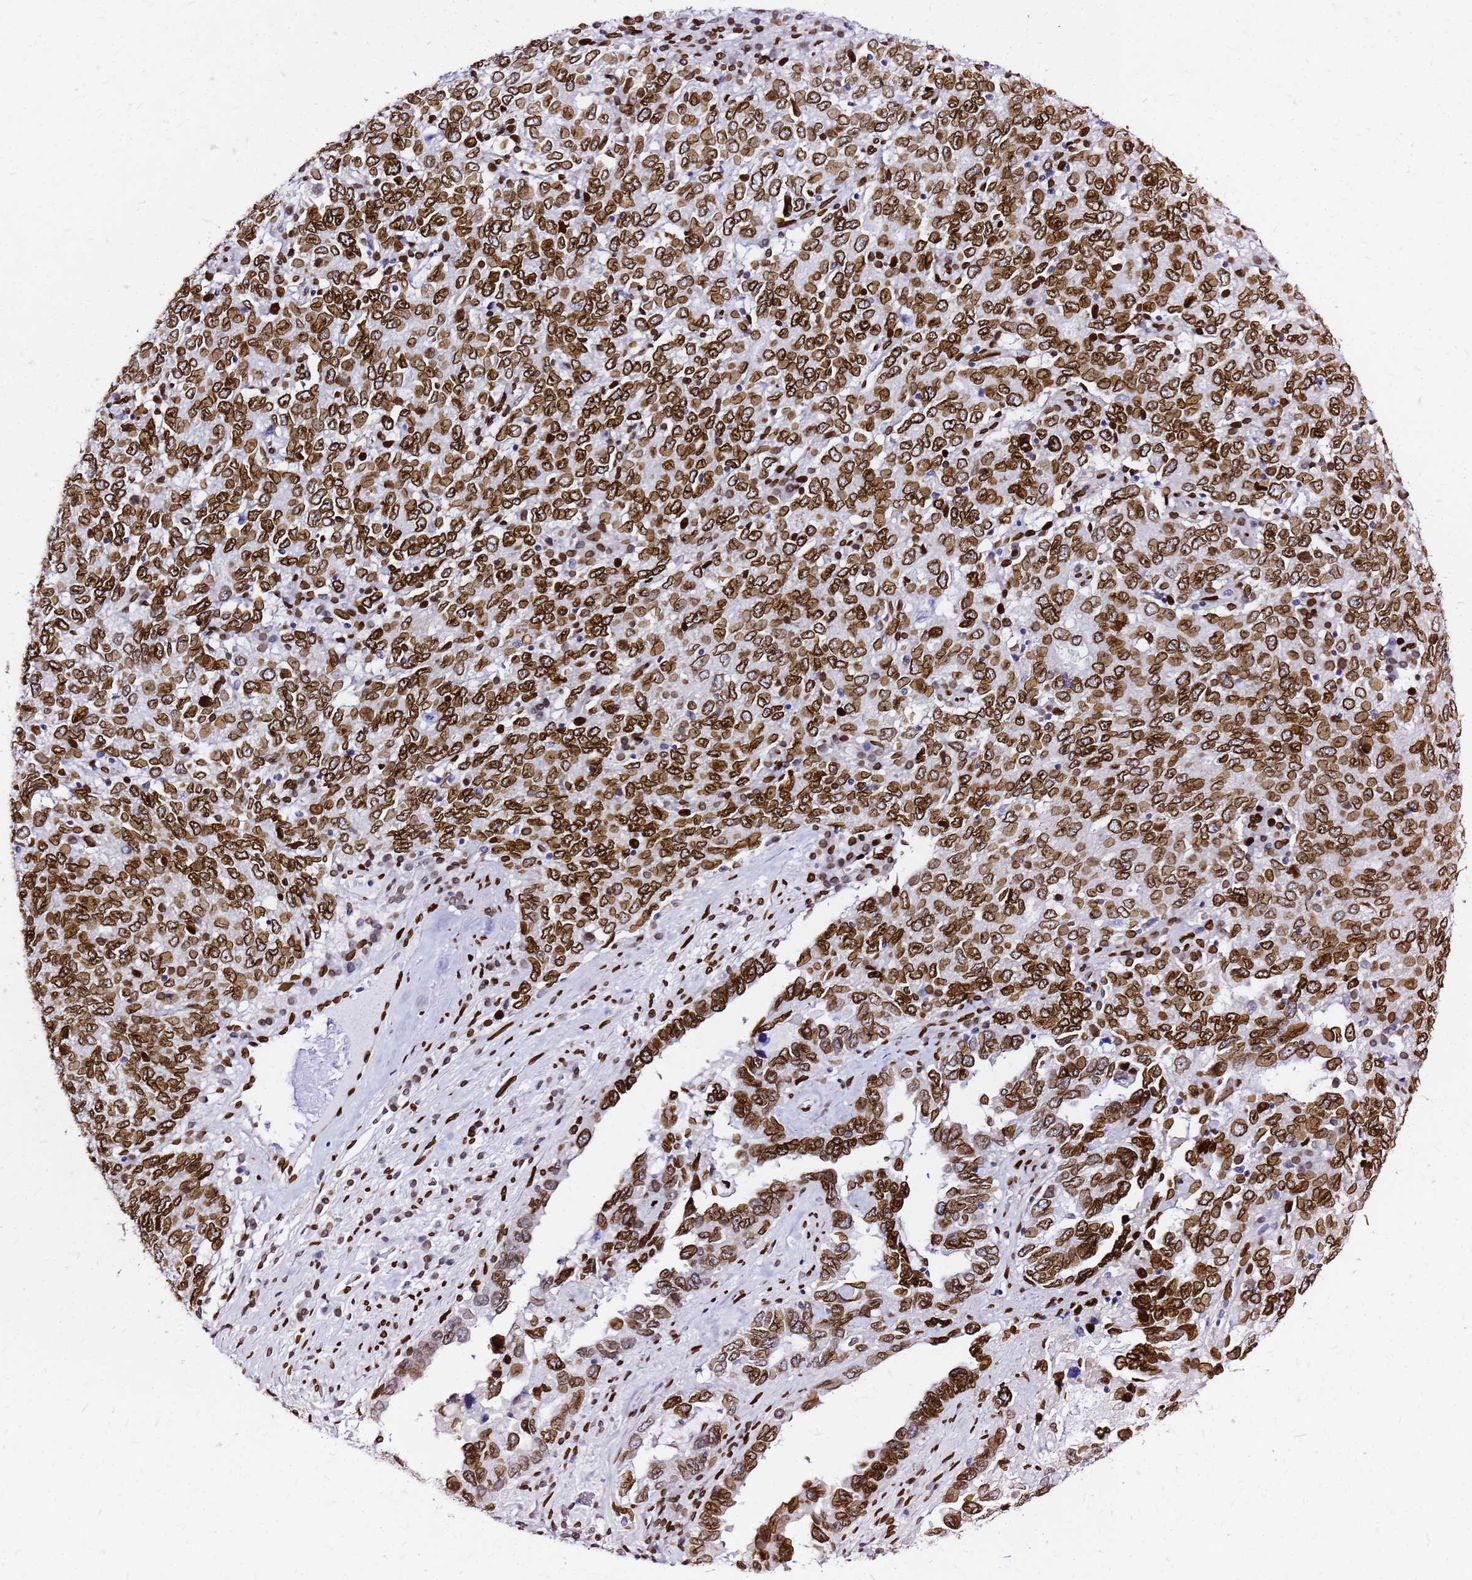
{"staining": {"intensity": "strong", "quantity": ">75%", "location": "cytoplasmic/membranous,nuclear"}, "tissue": "ovarian cancer", "cell_type": "Tumor cells", "image_type": "cancer", "snomed": [{"axis": "morphology", "description": "Carcinoma, endometroid"}, {"axis": "topography", "description": "Ovary"}], "caption": "Immunohistochemical staining of human ovarian endometroid carcinoma reveals high levels of strong cytoplasmic/membranous and nuclear protein expression in about >75% of tumor cells.", "gene": "C6orf141", "patient": {"sex": "female", "age": 62}}